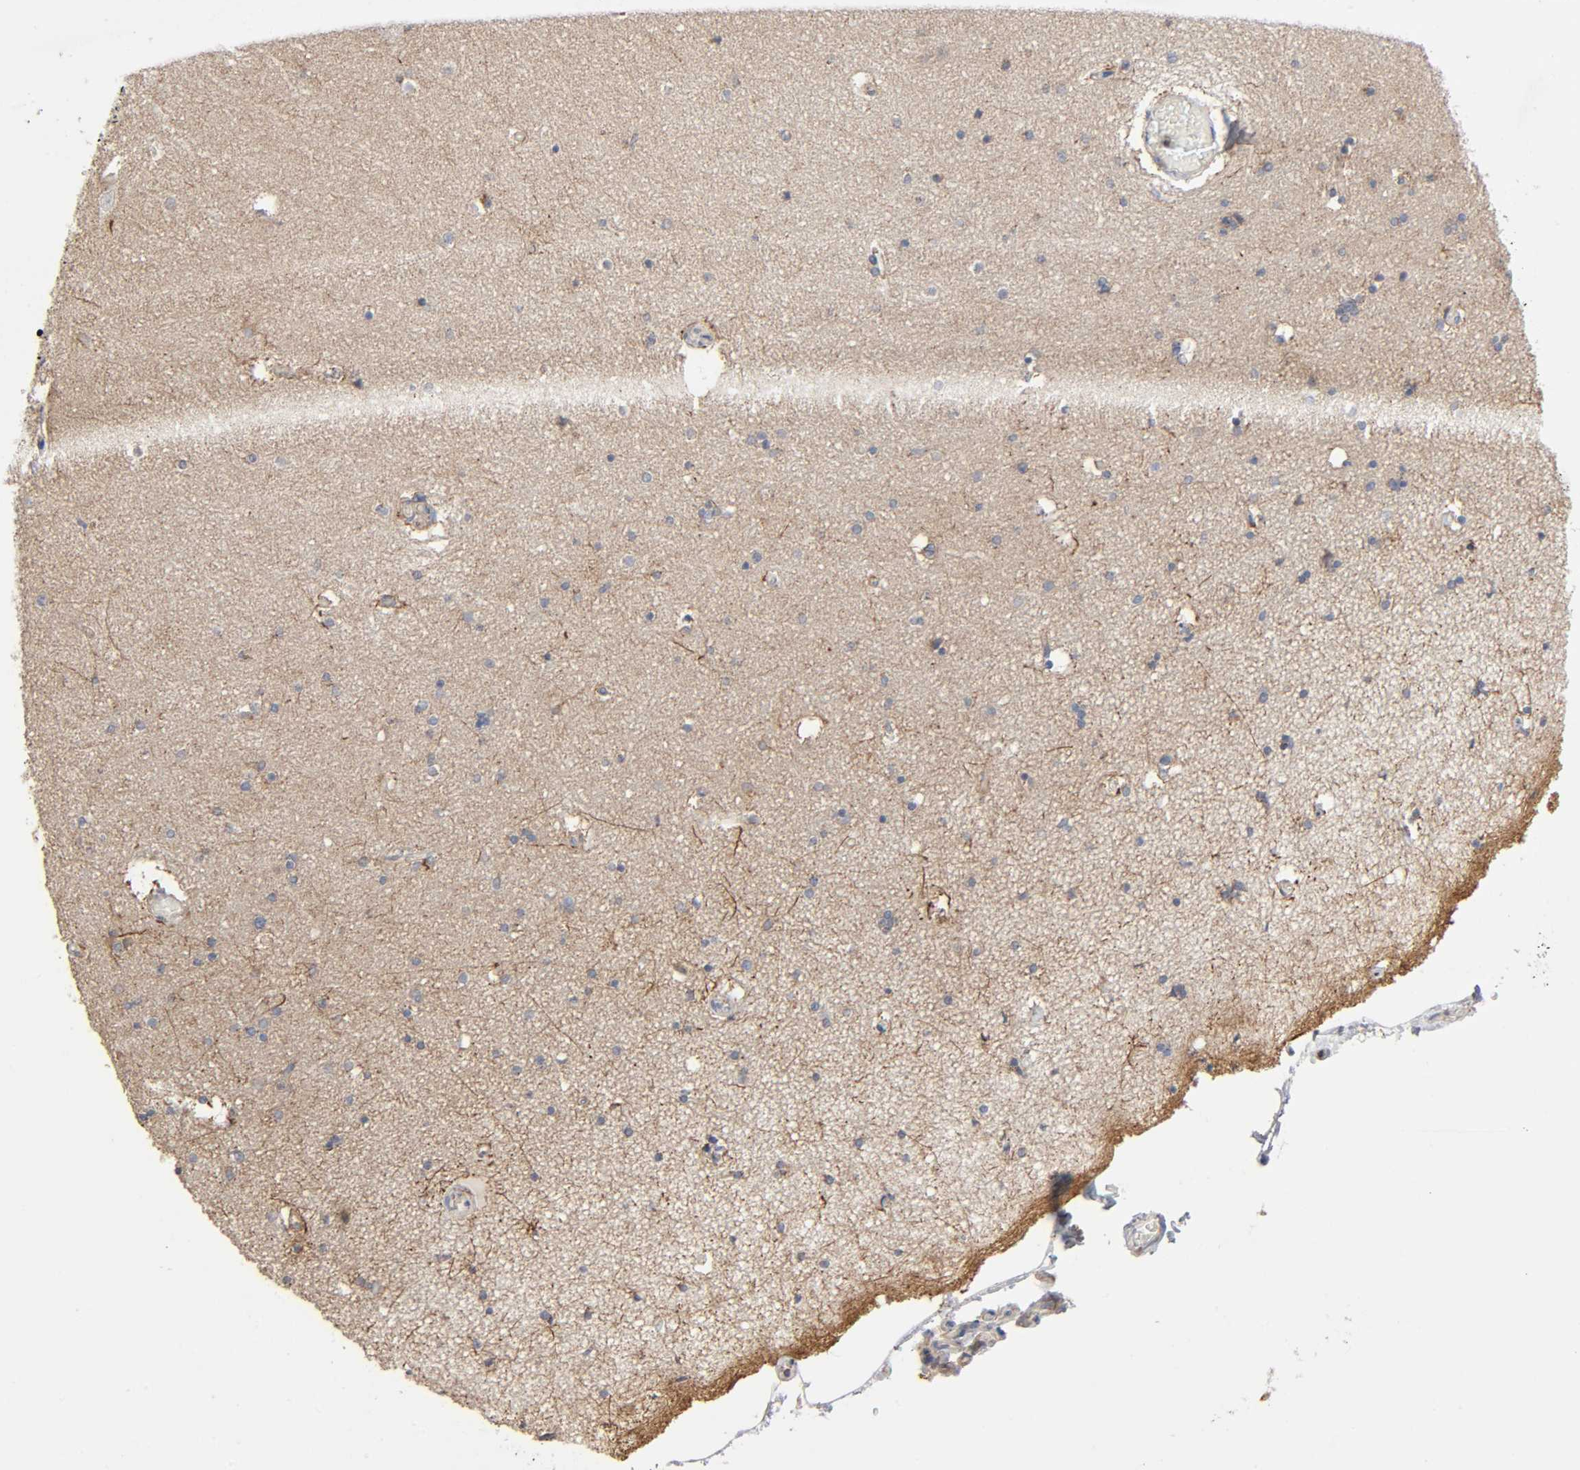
{"staining": {"intensity": "negative", "quantity": "none", "location": "none"}, "tissue": "hippocampus", "cell_type": "Glial cells", "image_type": "normal", "snomed": [{"axis": "morphology", "description": "Normal tissue, NOS"}, {"axis": "topography", "description": "Hippocampus"}], "caption": "Immunohistochemistry histopathology image of unremarkable human hippocampus stained for a protein (brown), which reveals no staining in glial cells.", "gene": "SYT16", "patient": {"sex": "female", "age": 54}}